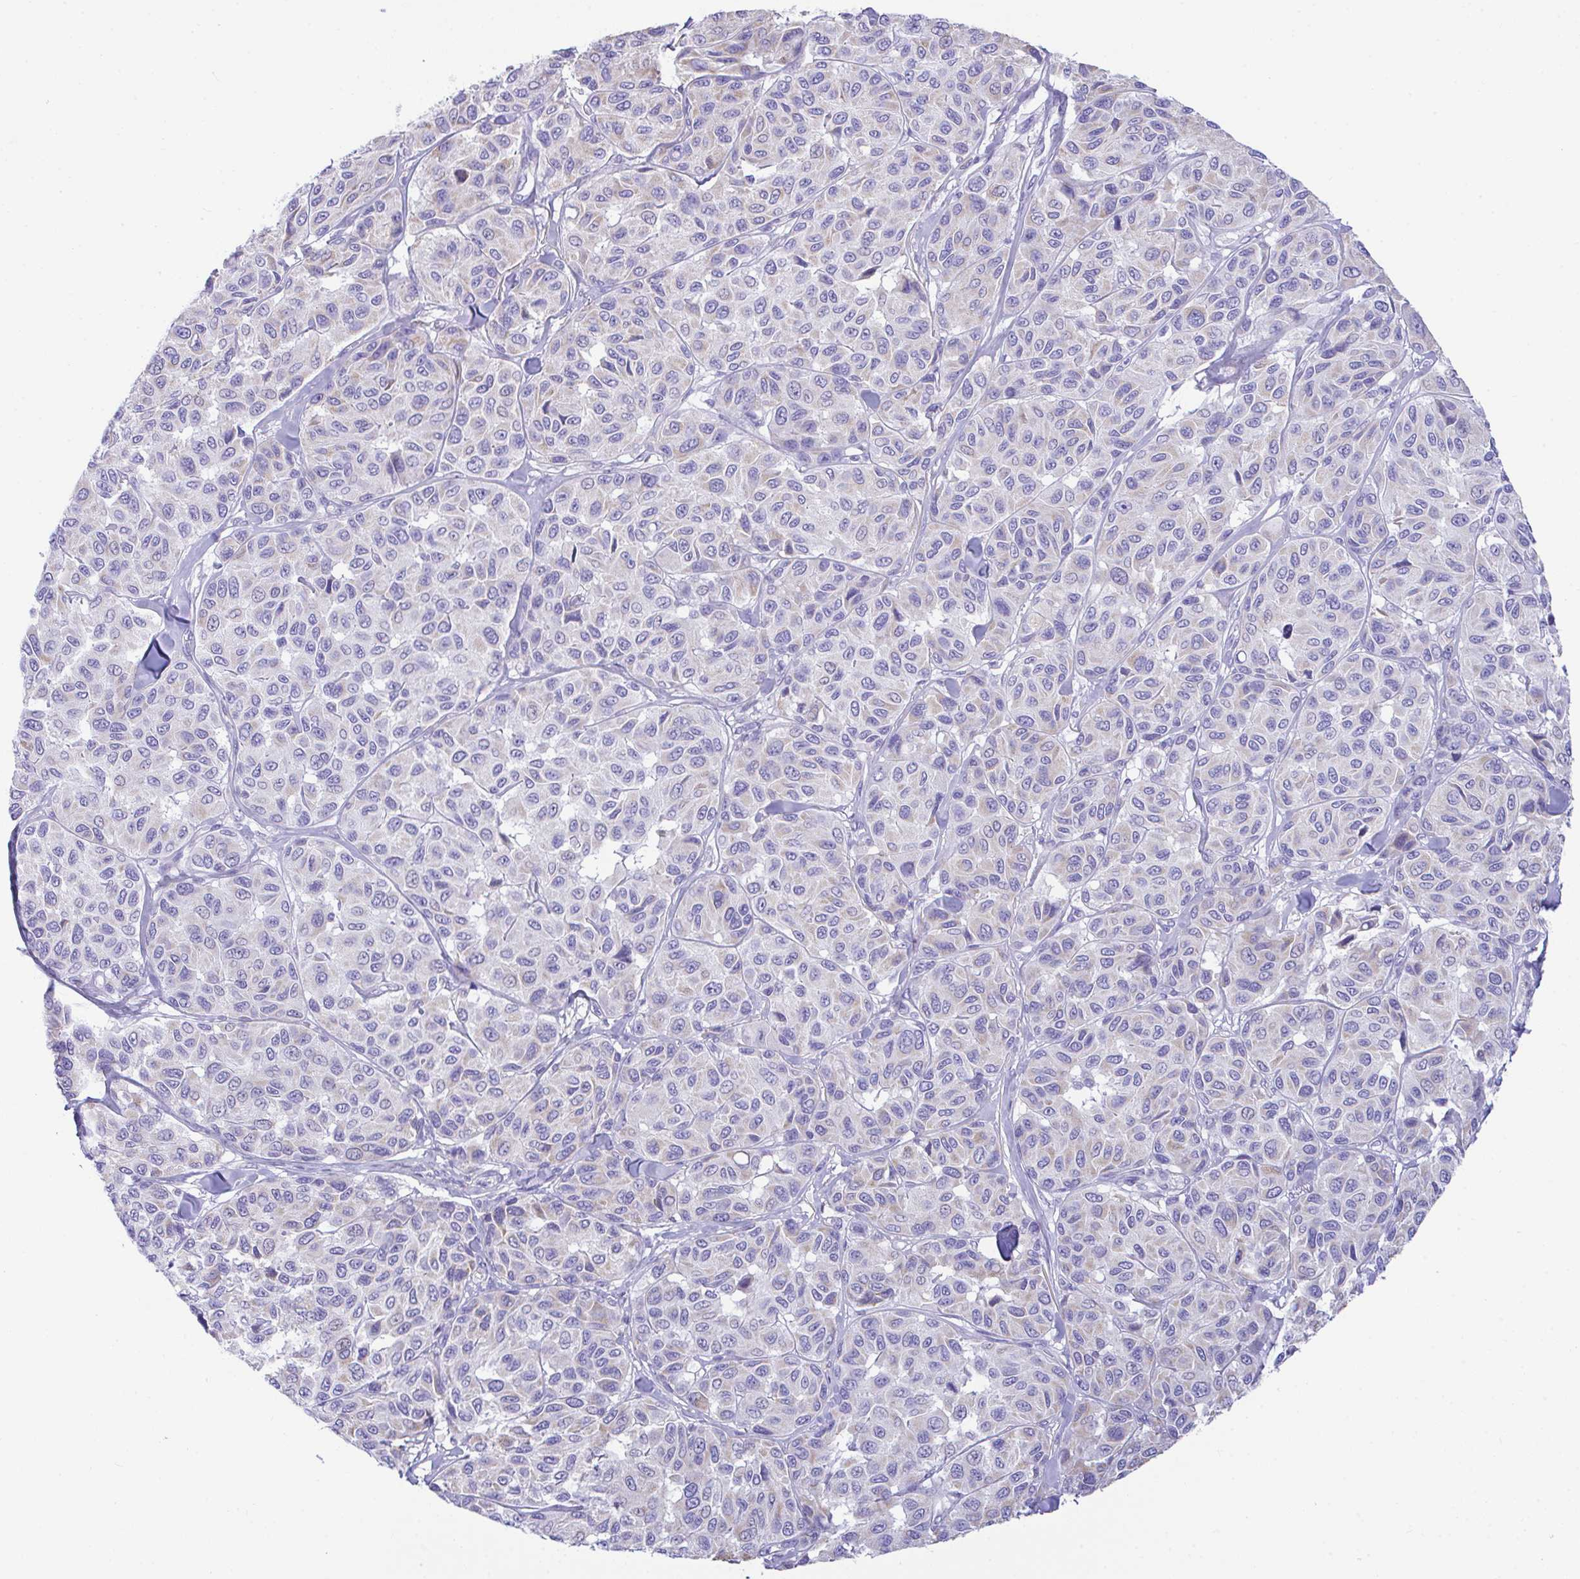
{"staining": {"intensity": "negative", "quantity": "none", "location": "none"}, "tissue": "melanoma", "cell_type": "Tumor cells", "image_type": "cancer", "snomed": [{"axis": "morphology", "description": "Malignant melanoma, NOS"}, {"axis": "topography", "description": "Skin"}], "caption": "The immunohistochemistry (IHC) histopathology image has no significant expression in tumor cells of melanoma tissue. The staining is performed using DAB brown chromogen with nuclei counter-stained in using hematoxylin.", "gene": "NLRP8", "patient": {"sex": "female", "age": 66}}